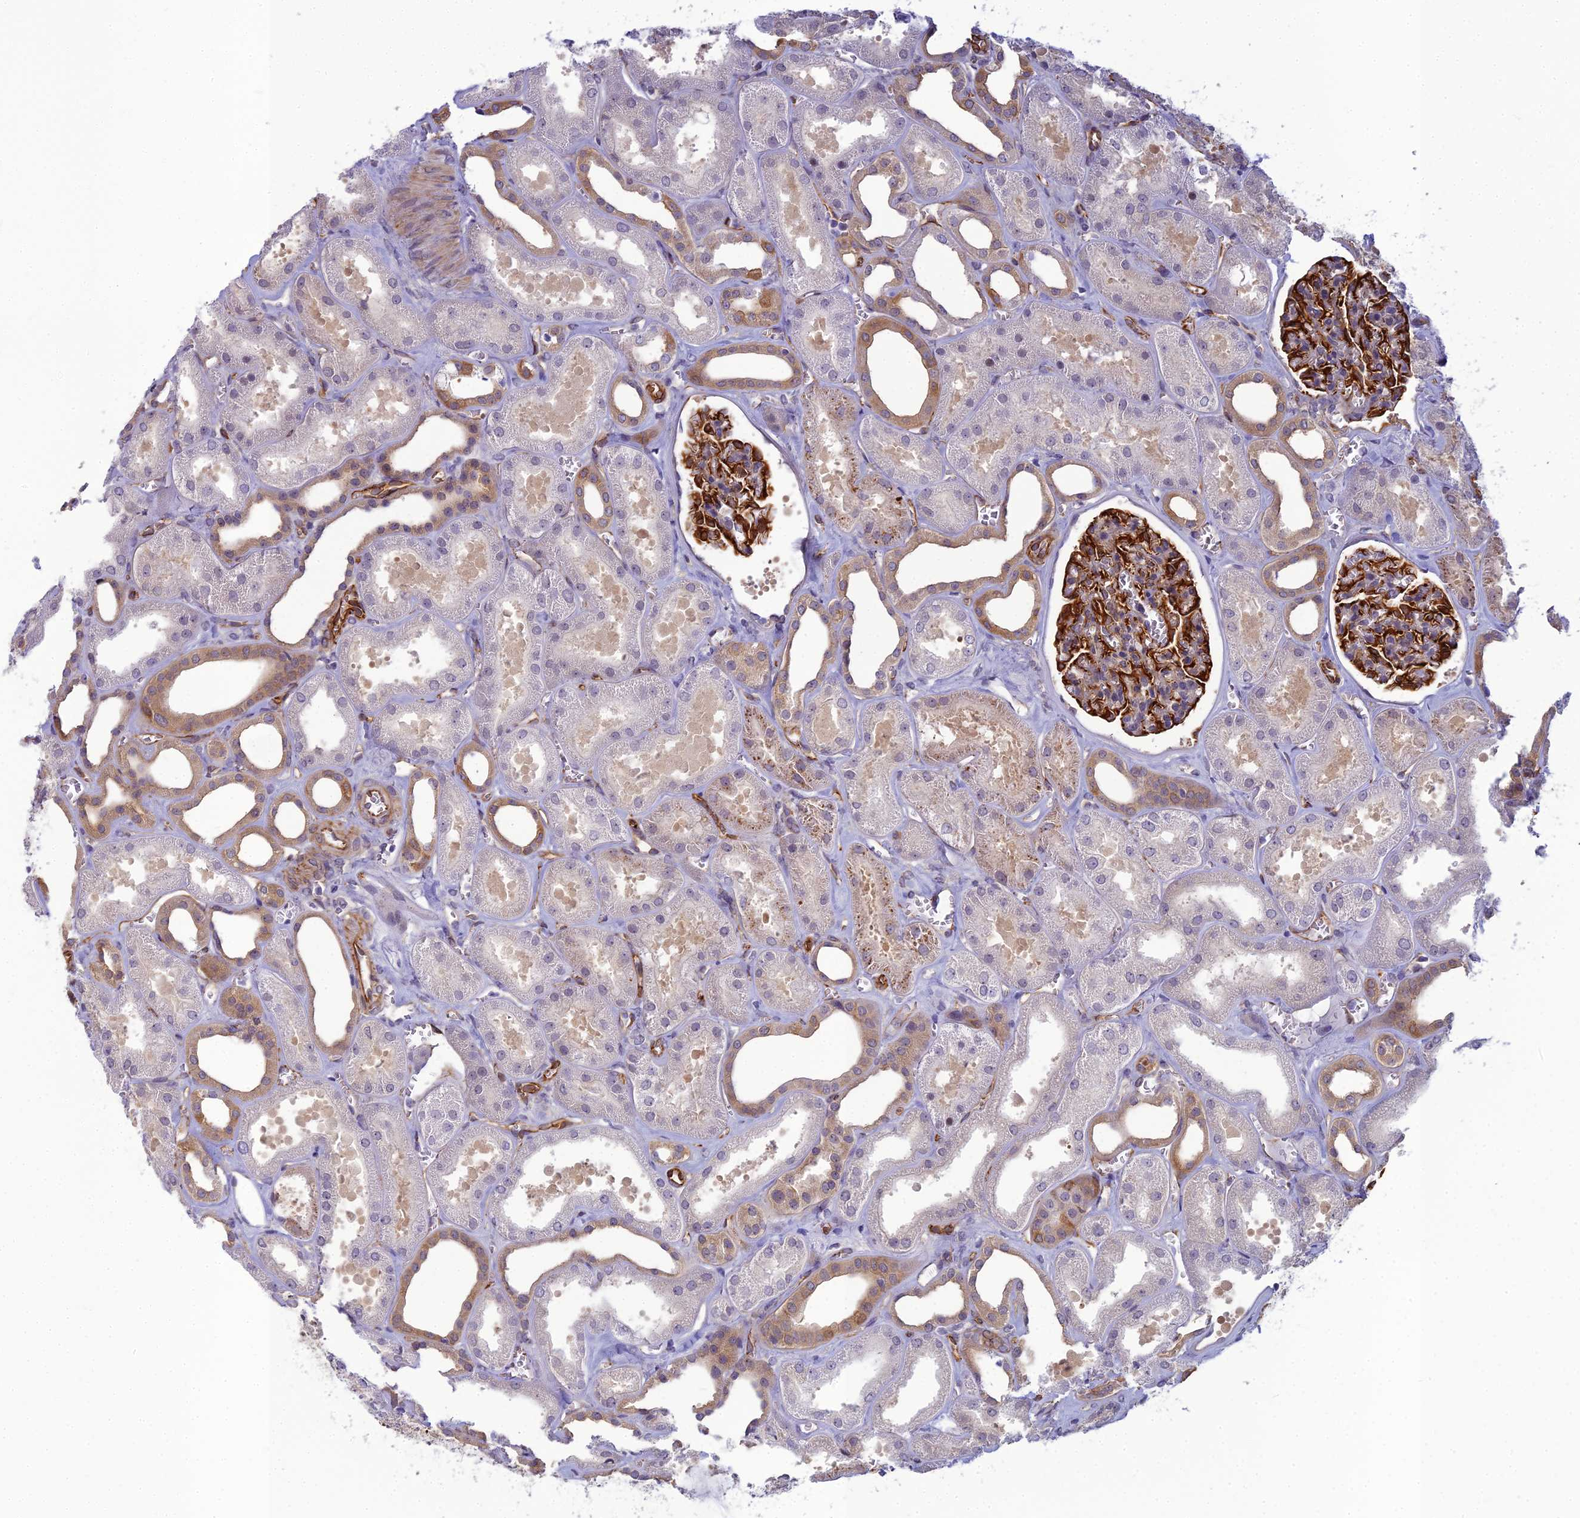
{"staining": {"intensity": "strong", "quantity": "25%-75%", "location": "cytoplasmic/membranous"}, "tissue": "kidney", "cell_type": "Cells in glomeruli", "image_type": "normal", "snomed": [{"axis": "morphology", "description": "Normal tissue, NOS"}, {"axis": "morphology", "description": "Adenocarcinoma, NOS"}, {"axis": "topography", "description": "Kidney"}], "caption": "Protein staining by IHC reveals strong cytoplasmic/membranous staining in approximately 25%-75% of cells in glomeruli in benign kidney. Immunohistochemistry stains the protein of interest in brown and the nuclei are stained blue.", "gene": "RGL3", "patient": {"sex": "female", "age": 68}}